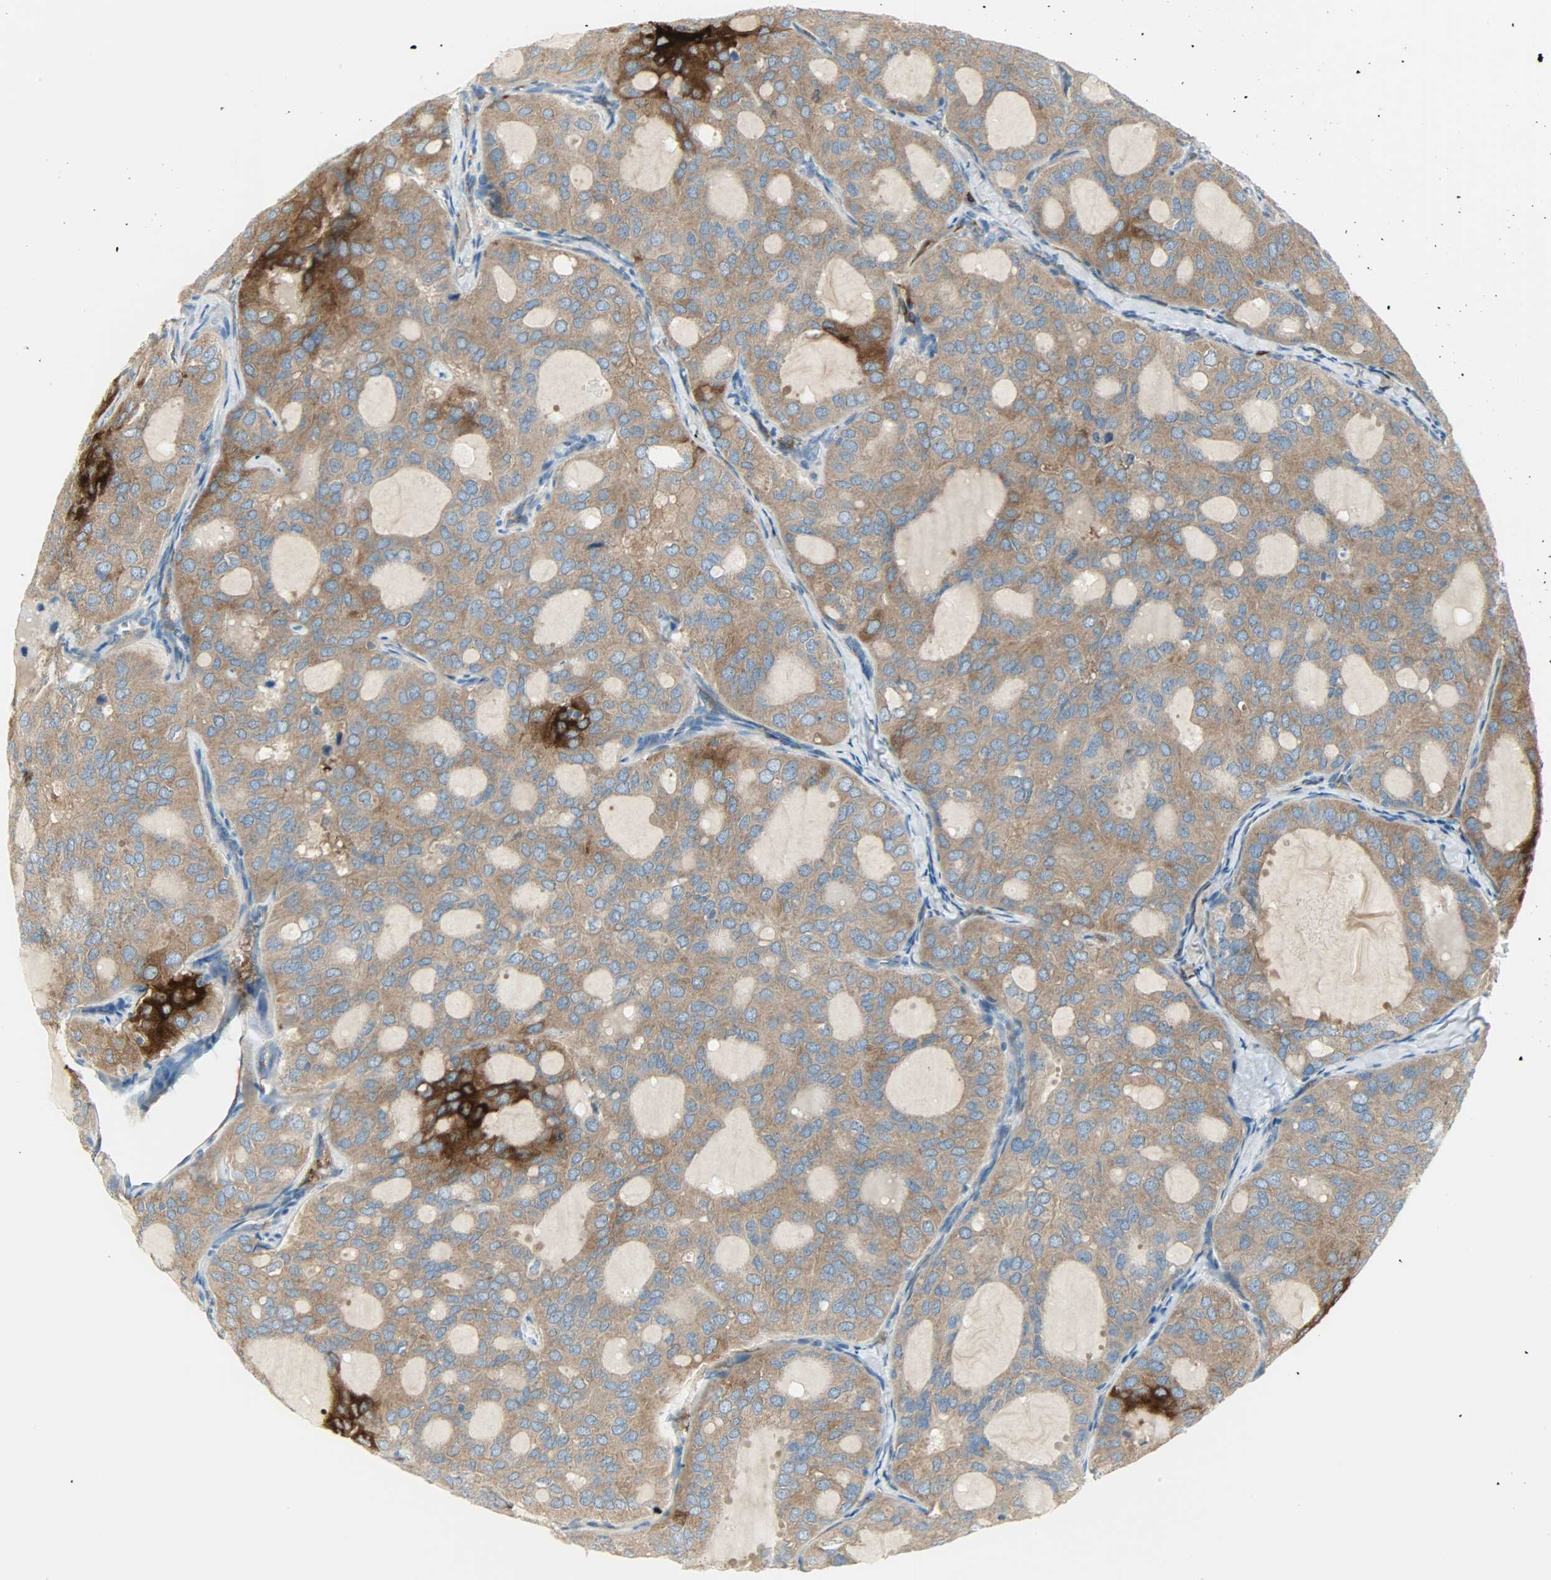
{"staining": {"intensity": "strong", "quantity": ">75%", "location": "cytoplasmic/membranous"}, "tissue": "thyroid cancer", "cell_type": "Tumor cells", "image_type": "cancer", "snomed": [{"axis": "morphology", "description": "Follicular adenoma carcinoma, NOS"}, {"axis": "topography", "description": "Thyroid gland"}], "caption": "A micrograph of human thyroid cancer (follicular adenoma carcinoma) stained for a protein displays strong cytoplasmic/membranous brown staining in tumor cells.", "gene": "WARS1", "patient": {"sex": "male", "age": 75}}